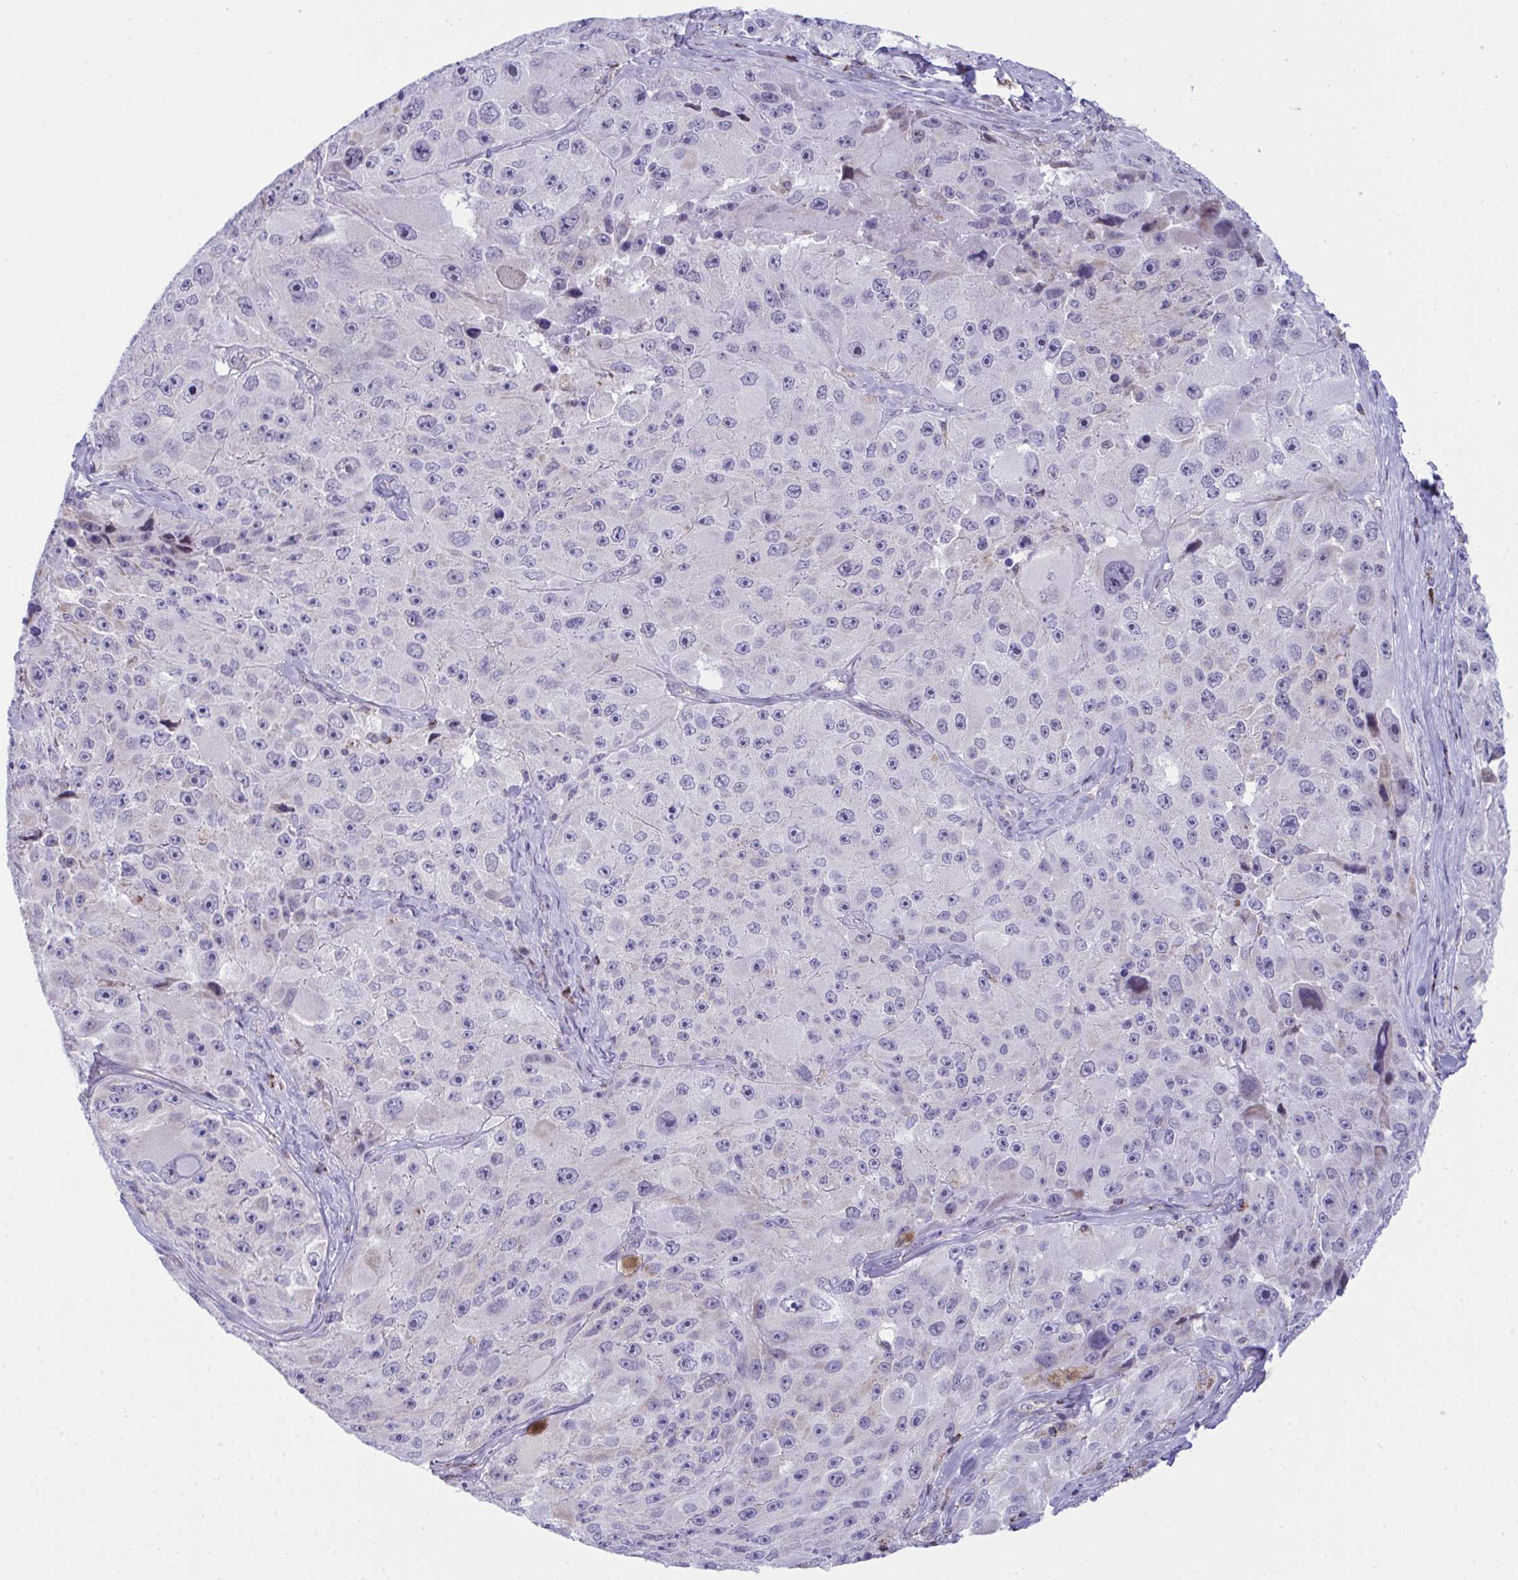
{"staining": {"intensity": "negative", "quantity": "none", "location": "none"}, "tissue": "melanoma", "cell_type": "Tumor cells", "image_type": "cancer", "snomed": [{"axis": "morphology", "description": "Malignant melanoma, Metastatic site"}, {"axis": "topography", "description": "Lymph node"}], "caption": "This is an IHC photomicrograph of melanoma. There is no expression in tumor cells.", "gene": "PLA2G12B", "patient": {"sex": "male", "age": 62}}